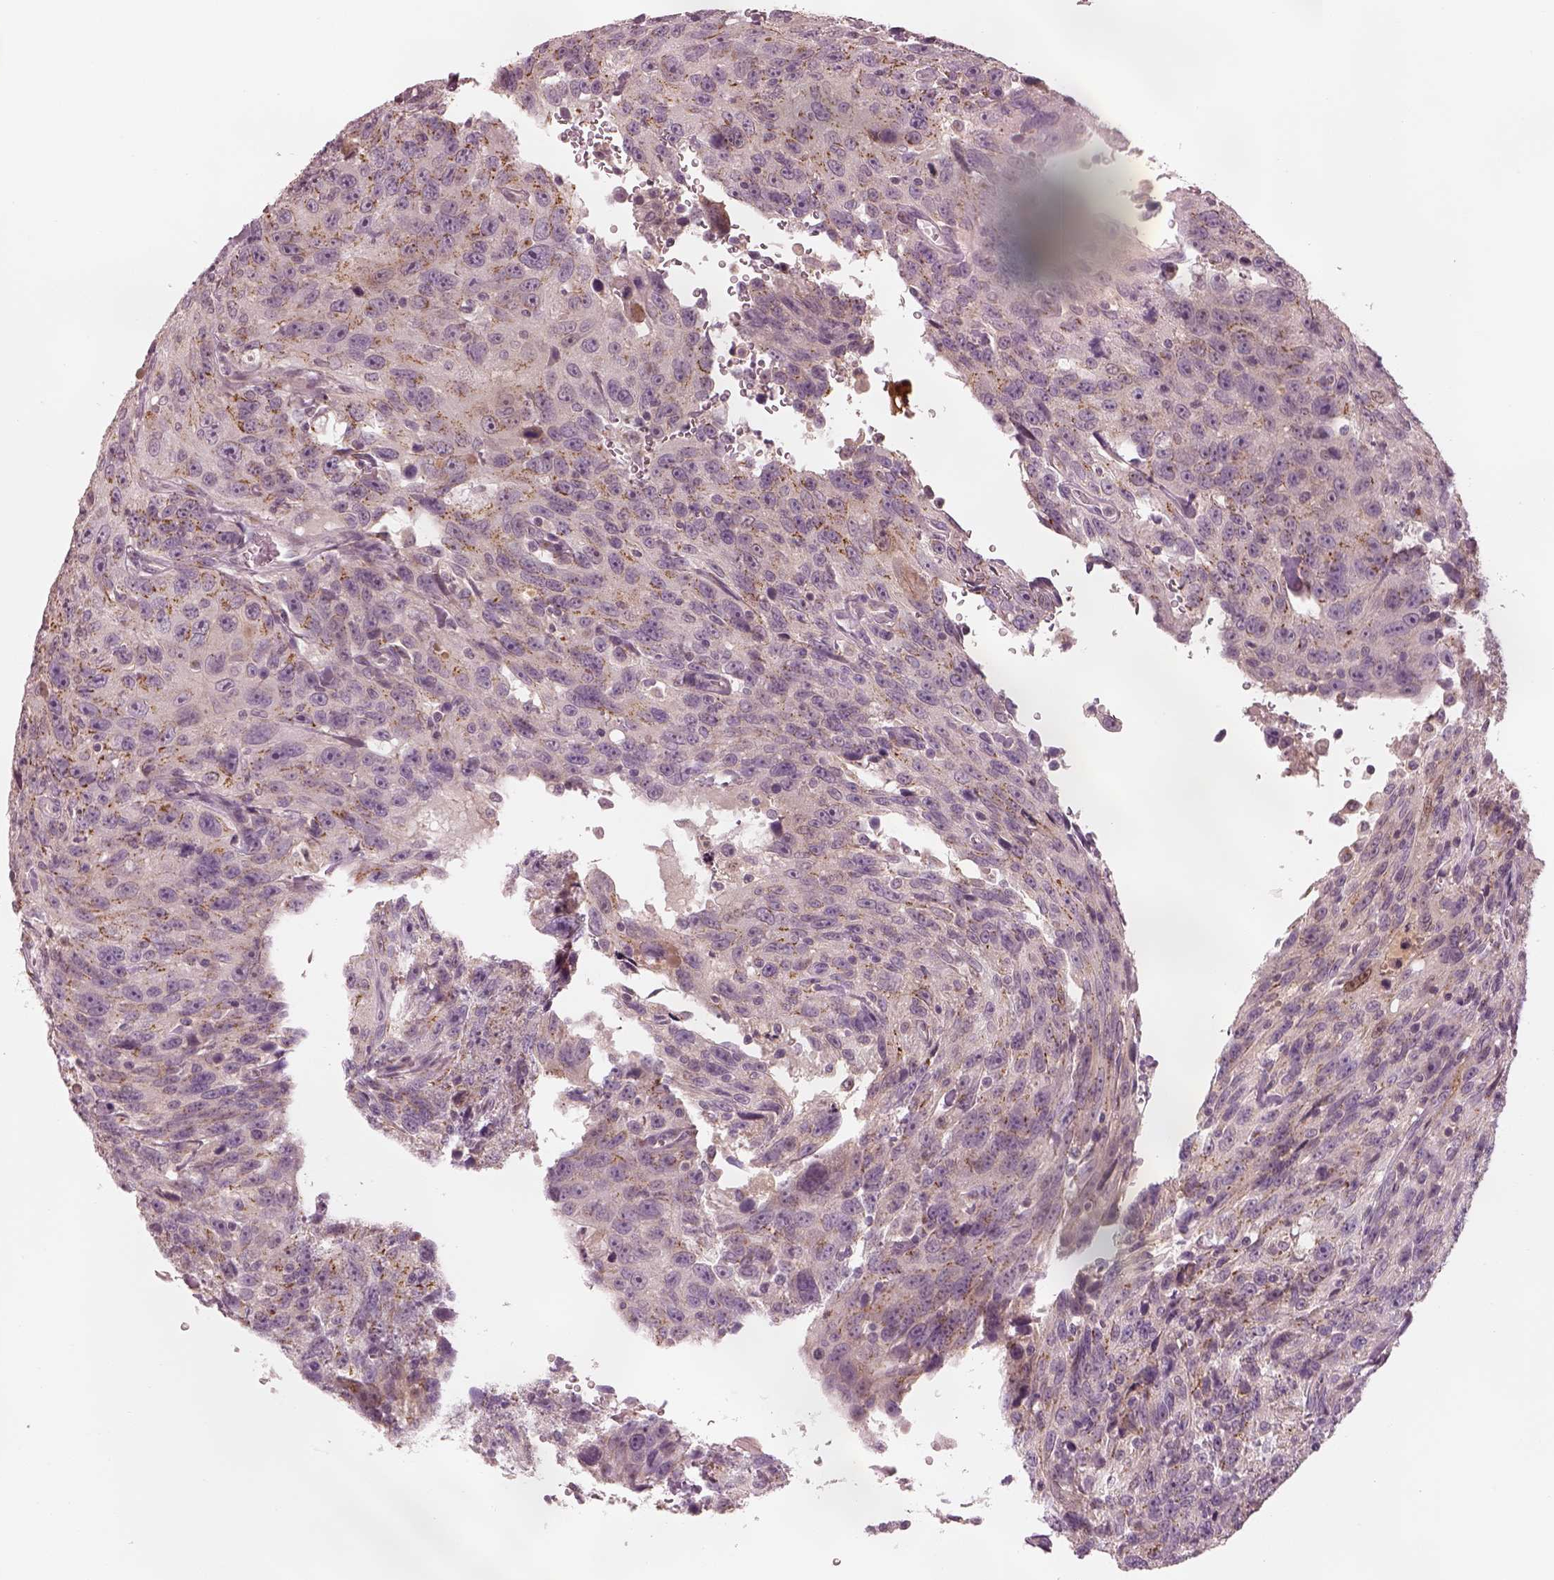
{"staining": {"intensity": "moderate", "quantity": "<25%", "location": "cytoplasmic/membranous"}, "tissue": "urothelial cancer", "cell_type": "Tumor cells", "image_type": "cancer", "snomed": [{"axis": "morphology", "description": "Urothelial carcinoma, NOS"}, {"axis": "morphology", "description": "Urothelial carcinoma, High grade"}, {"axis": "topography", "description": "Urinary bladder"}], "caption": "A brown stain shows moderate cytoplasmic/membranous positivity of a protein in urothelial cancer tumor cells.", "gene": "SDCBP2", "patient": {"sex": "female", "age": 73}}